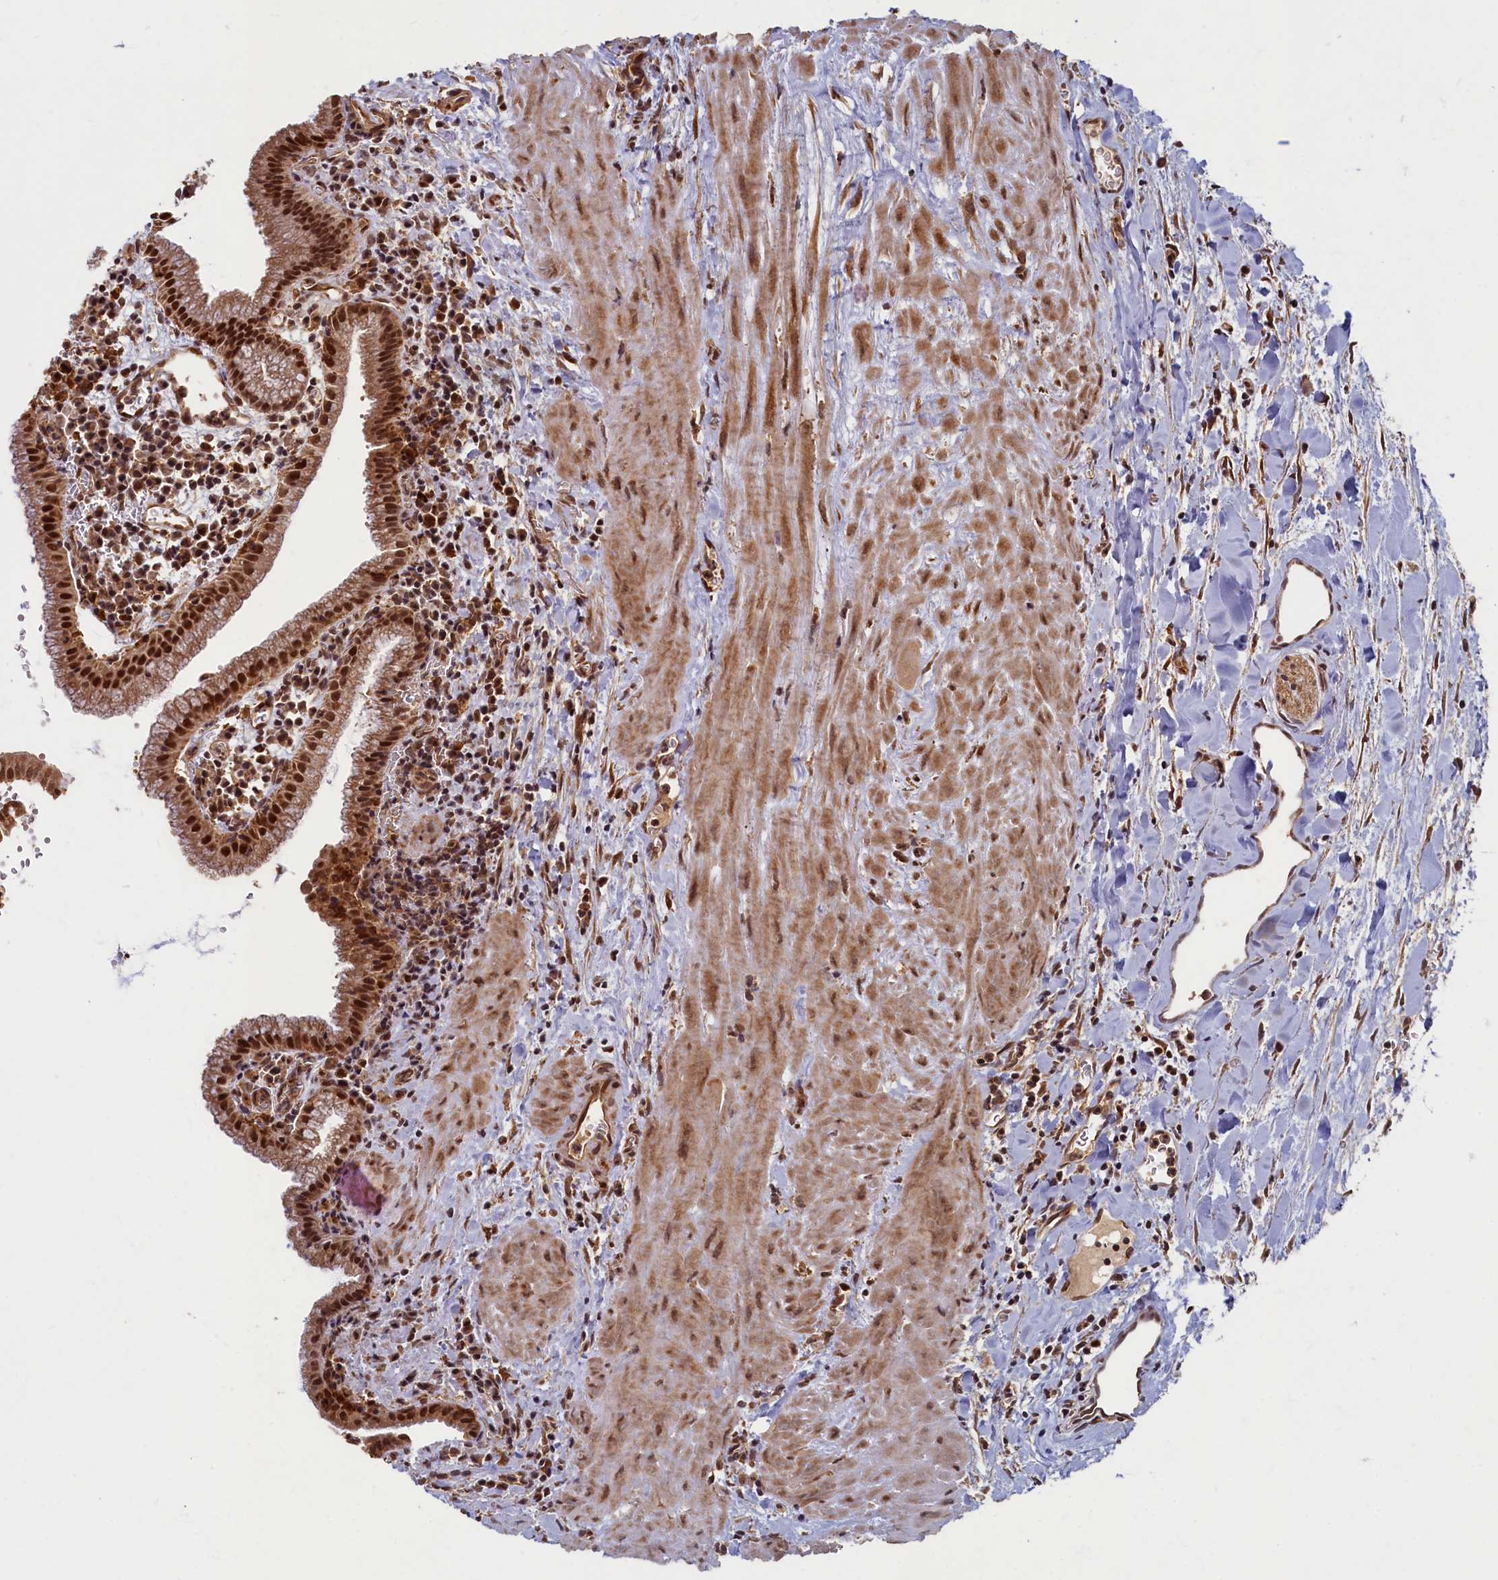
{"staining": {"intensity": "strong", "quantity": ">75%", "location": "nuclear"}, "tissue": "gallbladder", "cell_type": "Glandular cells", "image_type": "normal", "snomed": [{"axis": "morphology", "description": "Normal tissue, NOS"}, {"axis": "topography", "description": "Gallbladder"}], "caption": "This is a micrograph of immunohistochemistry staining of unremarkable gallbladder, which shows strong expression in the nuclear of glandular cells.", "gene": "BRCA1", "patient": {"sex": "male", "age": 78}}